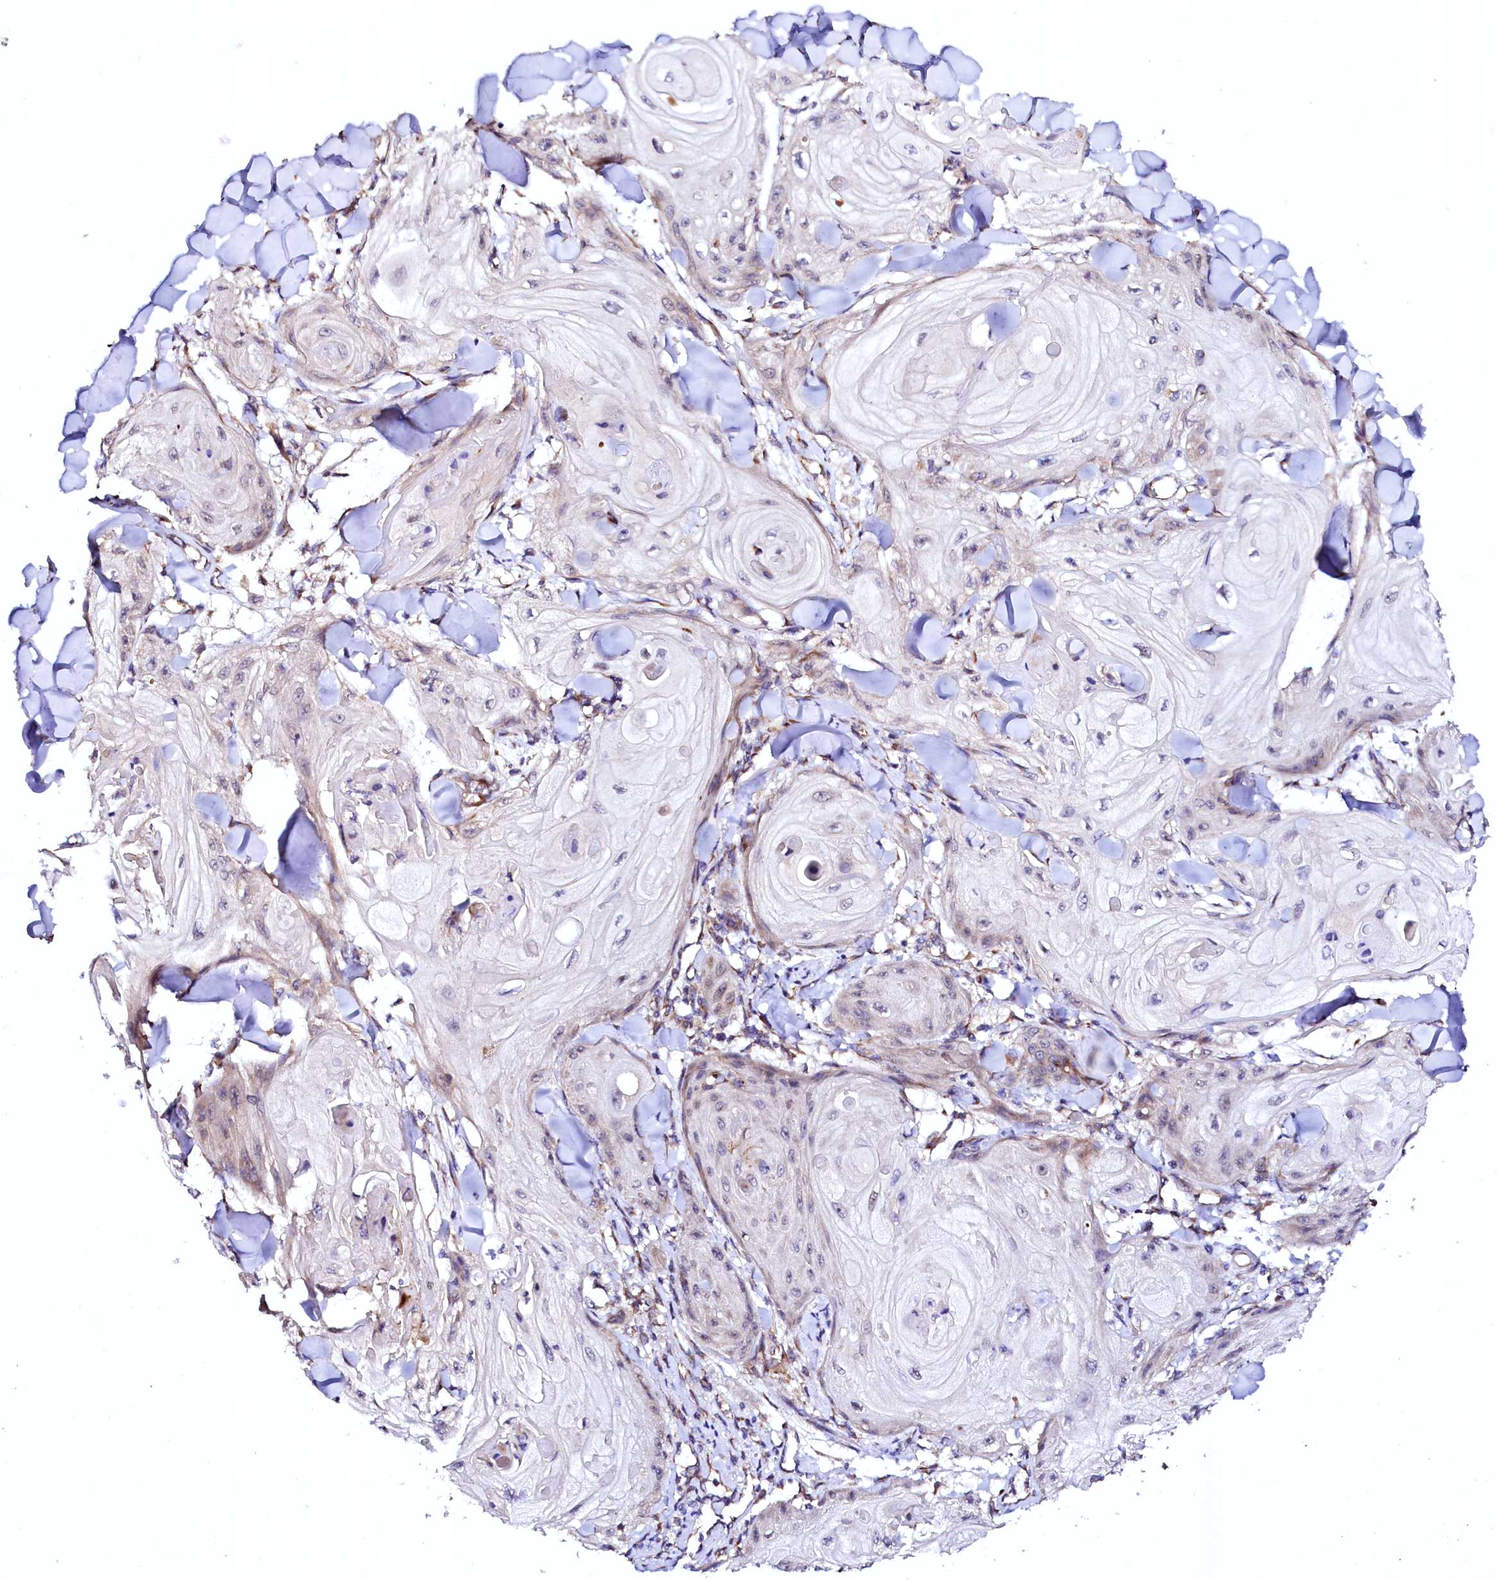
{"staining": {"intensity": "negative", "quantity": "none", "location": "none"}, "tissue": "skin cancer", "cell_type": "Tumor cells", "image_type": "cancer", "snomed": [{"axis": "morphology", "description": "Squamous cell carcinoma, NOS"}, {"axis": "topography", "description": "Skin"}], "caption": "There is no significant expression in tumor cells of skin cancer (squamous cell carcinoma).", "gene": "UBE3C", "patient": {"sex": "male", "age": 74}}